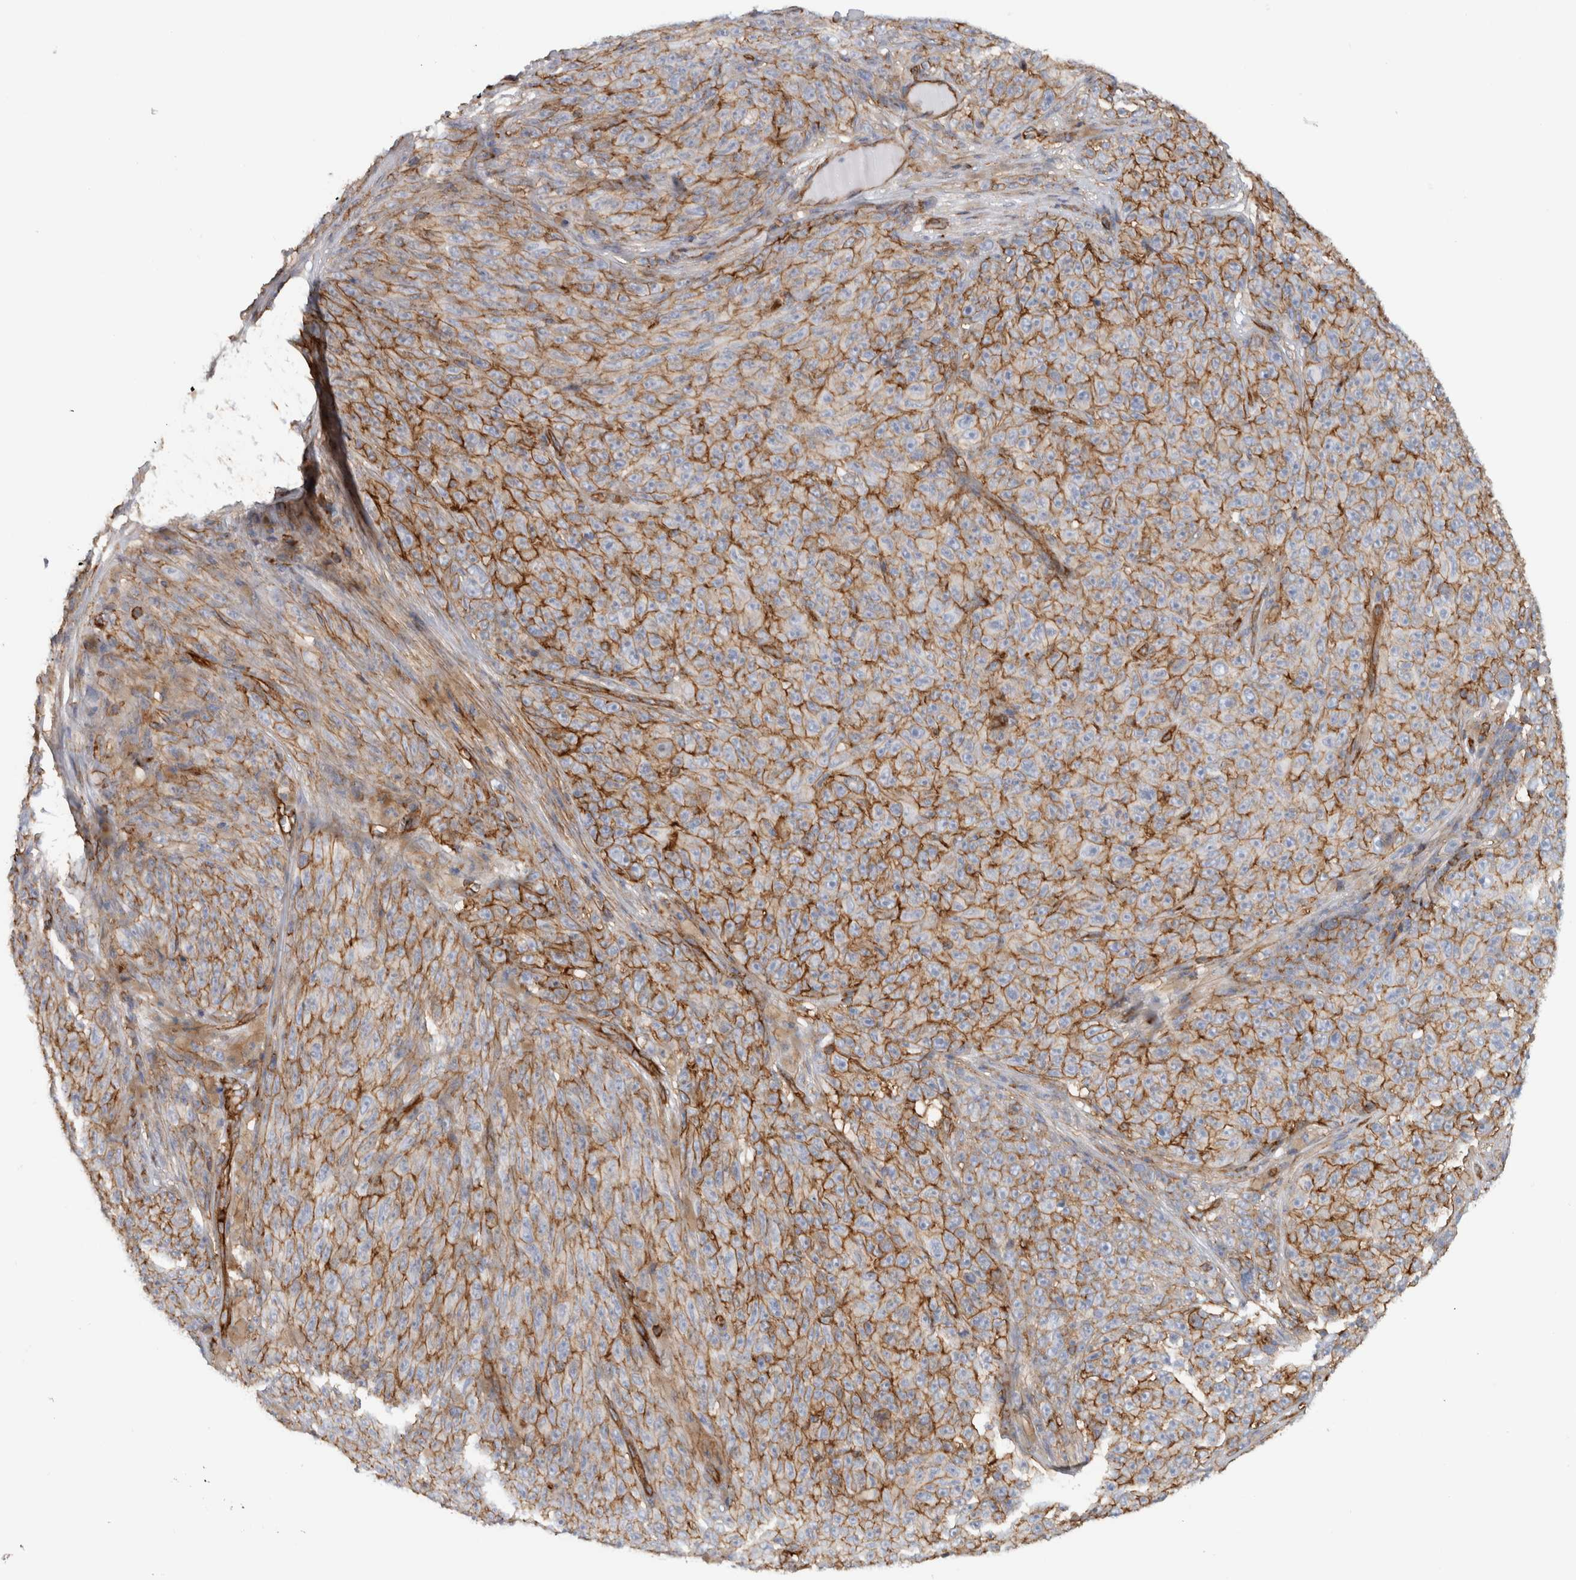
{"staining": {"intensity": "moderate", "quantity": ">75%", "location": "cytoplasmic/membranous"}, "tissue": "melanoma", "cell_type": "Tumor cells", "image_type": "cancer", "snomed": [{"axis": "morphology", "description": "Malignant melanoma, NOS"}, {"axis": "topography", "description": "Skin"}], "caption": "Malignant melanoma tissue demonstrates moderate cytoplasmic/membranous positivity in about >75% of tumor cells, visualized by immunohistochemistry.", "gene": "AHNAK", "patient": {"sex": "female", "age": 82}}